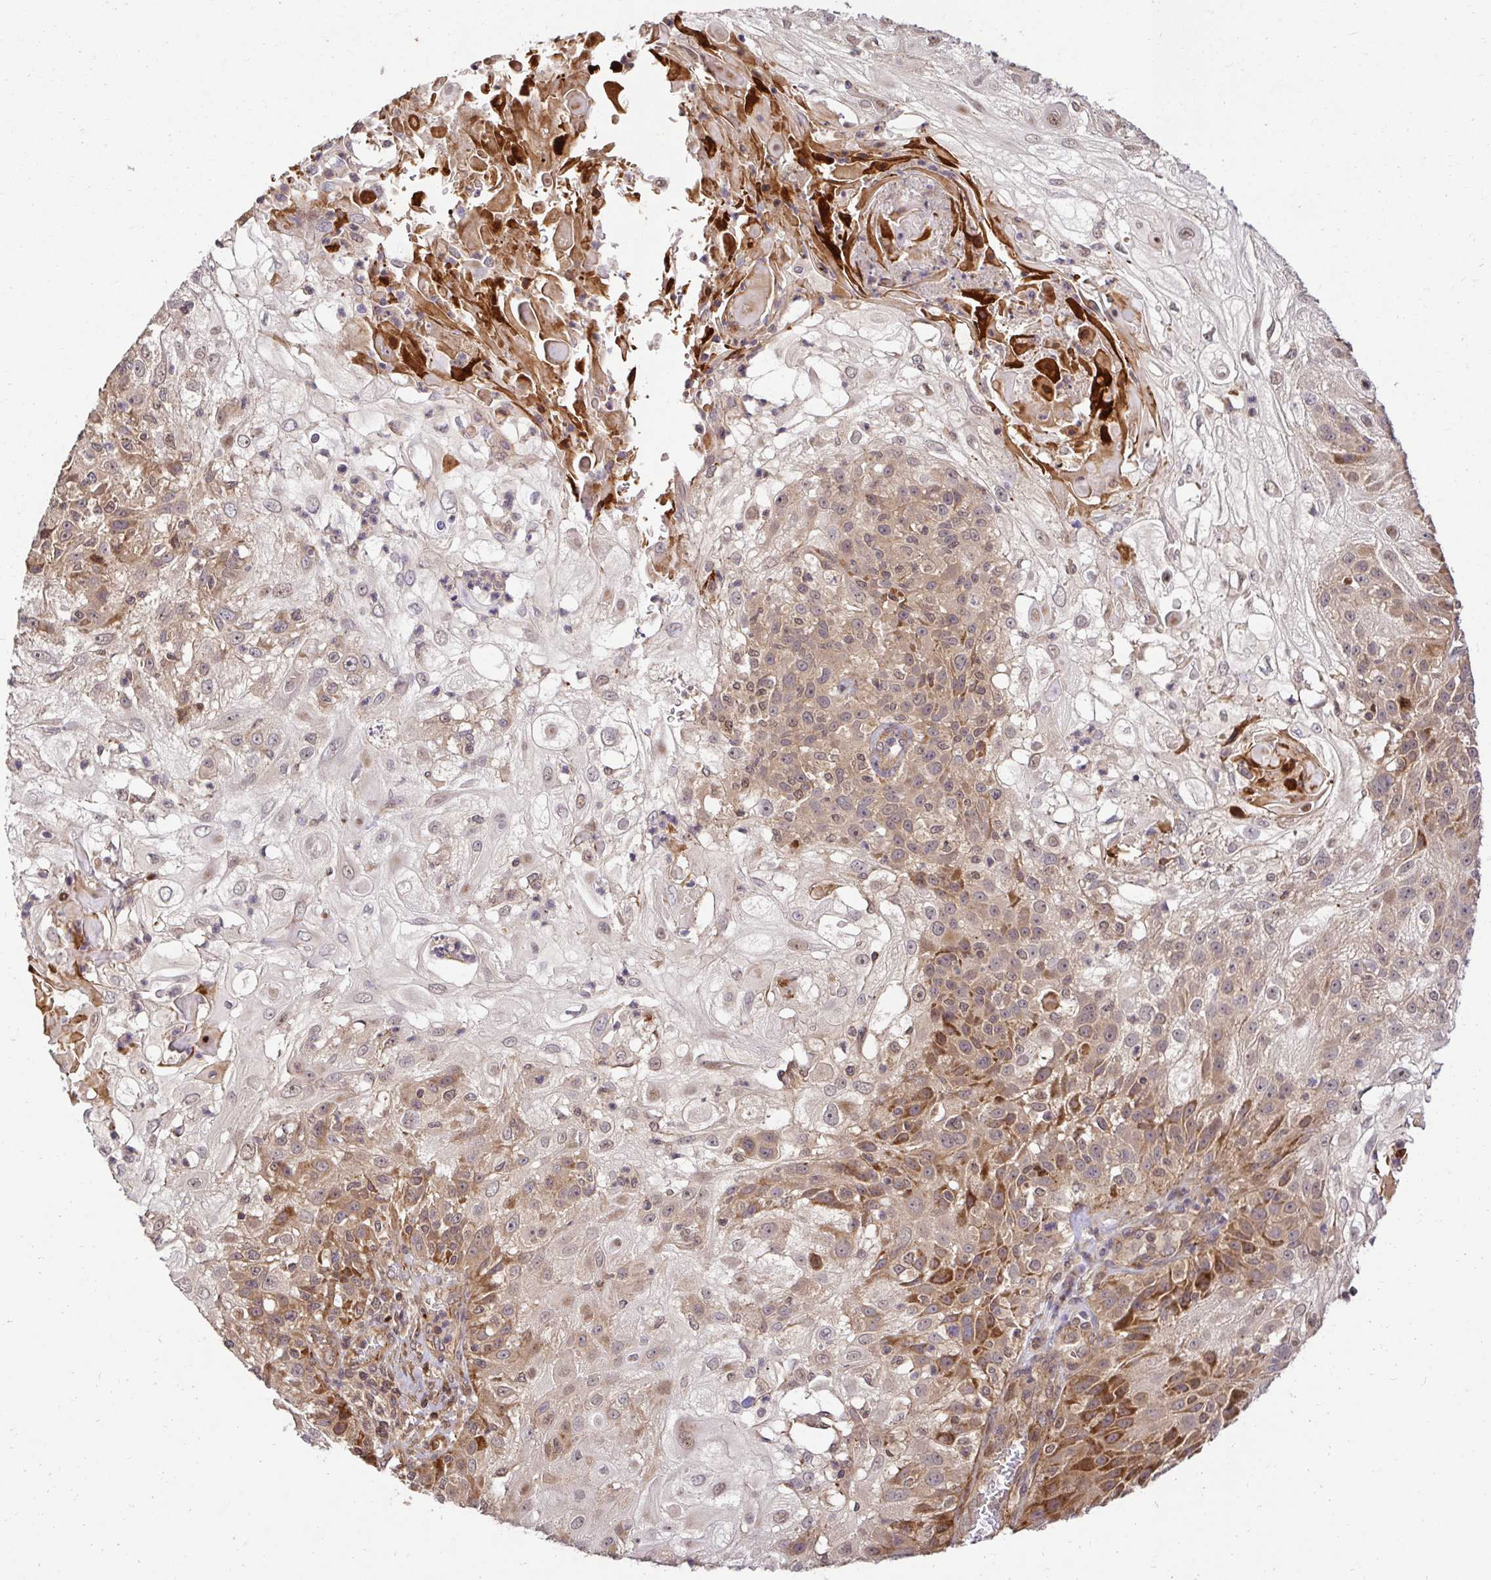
{"staining": {"intensity": "weak", "quantity": "25%-75%", "location": "cytoplasmic/membranous"}, "tissue": "skin cancer", "cell_type": "Tumor cells", "image_type": "cancer", "snomed": [{"axis": "morphology", "description": "Normal tissue, NOS"}, {"axis": "morphology", "description": "Squamous cell carcinoma, NOS"}, {"axis": "topography", "description": "Skin"}], "caption": "Skin squamous cell carcinoma was stained to show a protein in brown. There is low levels of weak cytoplasmic/membranous staining in approximately 25%-75% of tumor cells.", "gene": "PSMA4", "patient": {"sex": "female", "age": 83}}